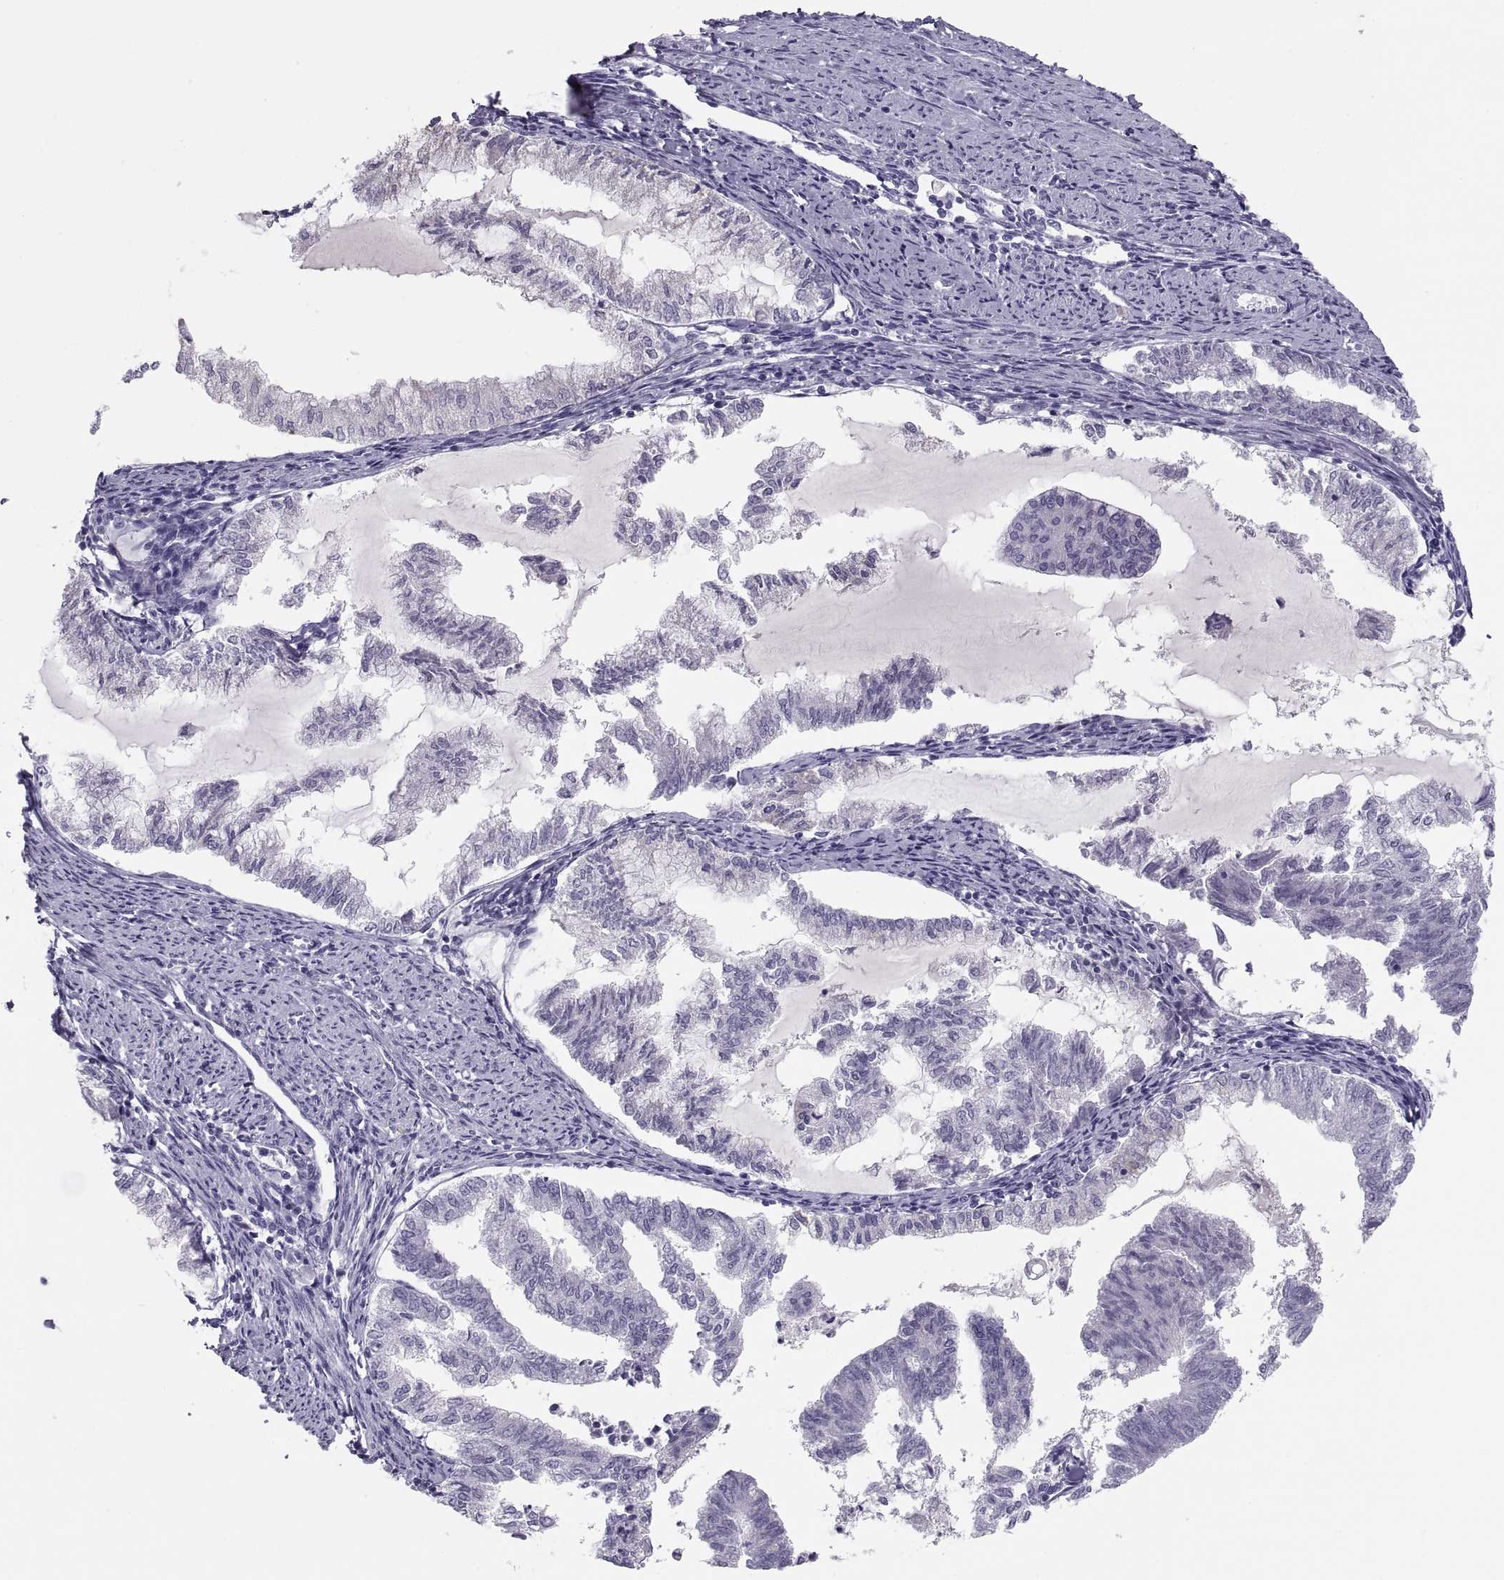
{"staining": {"intensity": "negative", "quantity": "none", "location": "none"}, "tissue": "endometrial cancer", "cell_type": "Tumor cells", "image_type": "cancer", "snomed": [{"axis": "morphology", "description": "Adenocarcinoma, NOS"}, {"axis": "topography", "description": "Endometrium"}], "caption": "Protein analysis of endometrial cancer shows no significant expression in tumor cells.", "gene": "MAGEB2", "patient": {"sex": "female", "age": 79}}